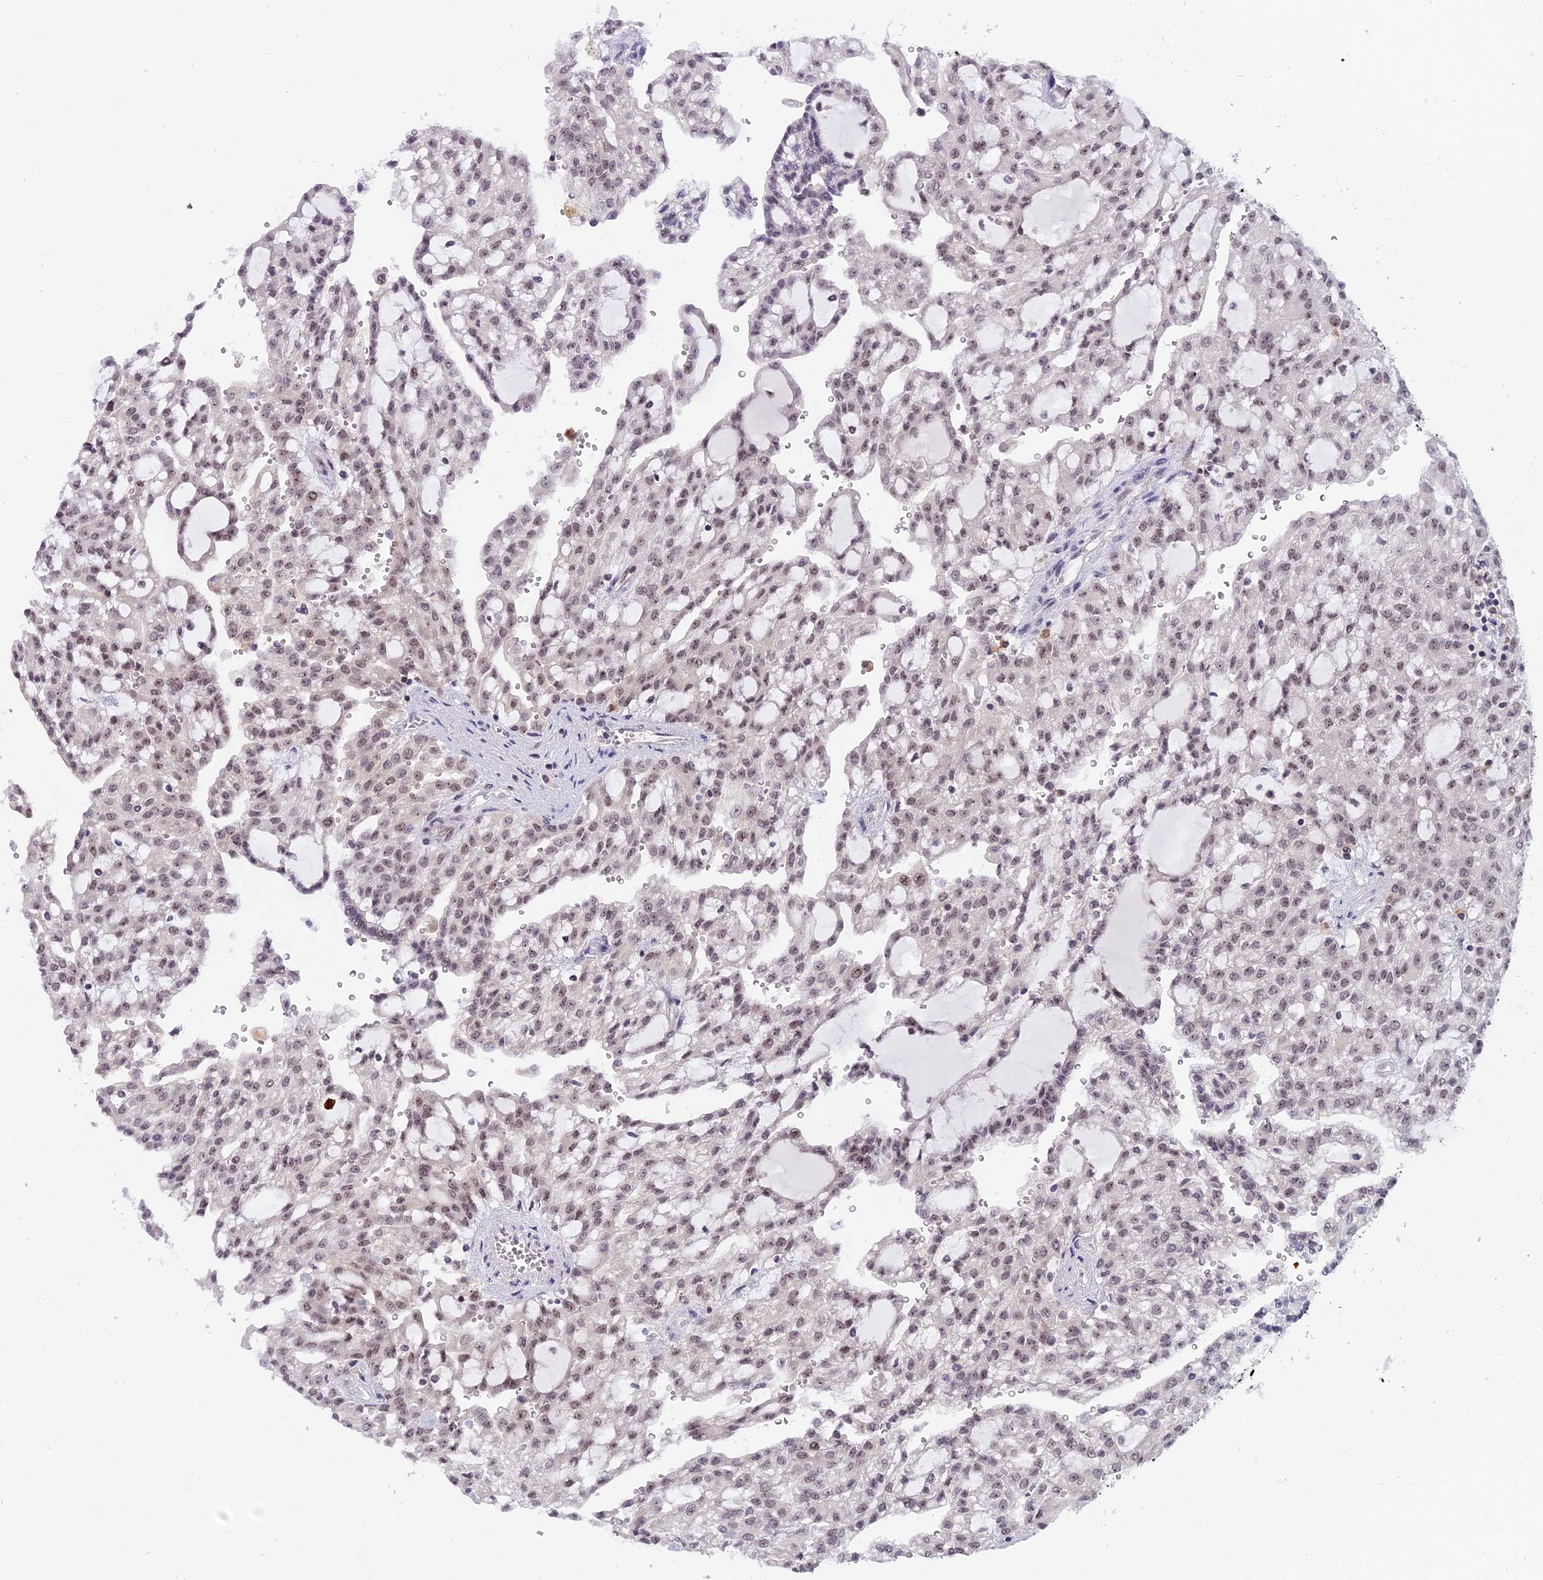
{"staining": {"intensity": "moderate", "quantity": ">75%", "location": "nuclear"}, "tissue": "renal cancer", "cell_type": "Tumor cells", "image_type": "cancer", "snomed": [{"axis": "morphology", "description": "Adenocarcinoma, NOS"}, {"axis": "topography", "description": "Kidney"}], "caption": "This is a histology image of IHC staining of adenocarcinoma (renal), which shows moderate staining in the nuclear of tumor cells.", "gene": "TADA3", "patient": {"sex": "male", "age": 63}}